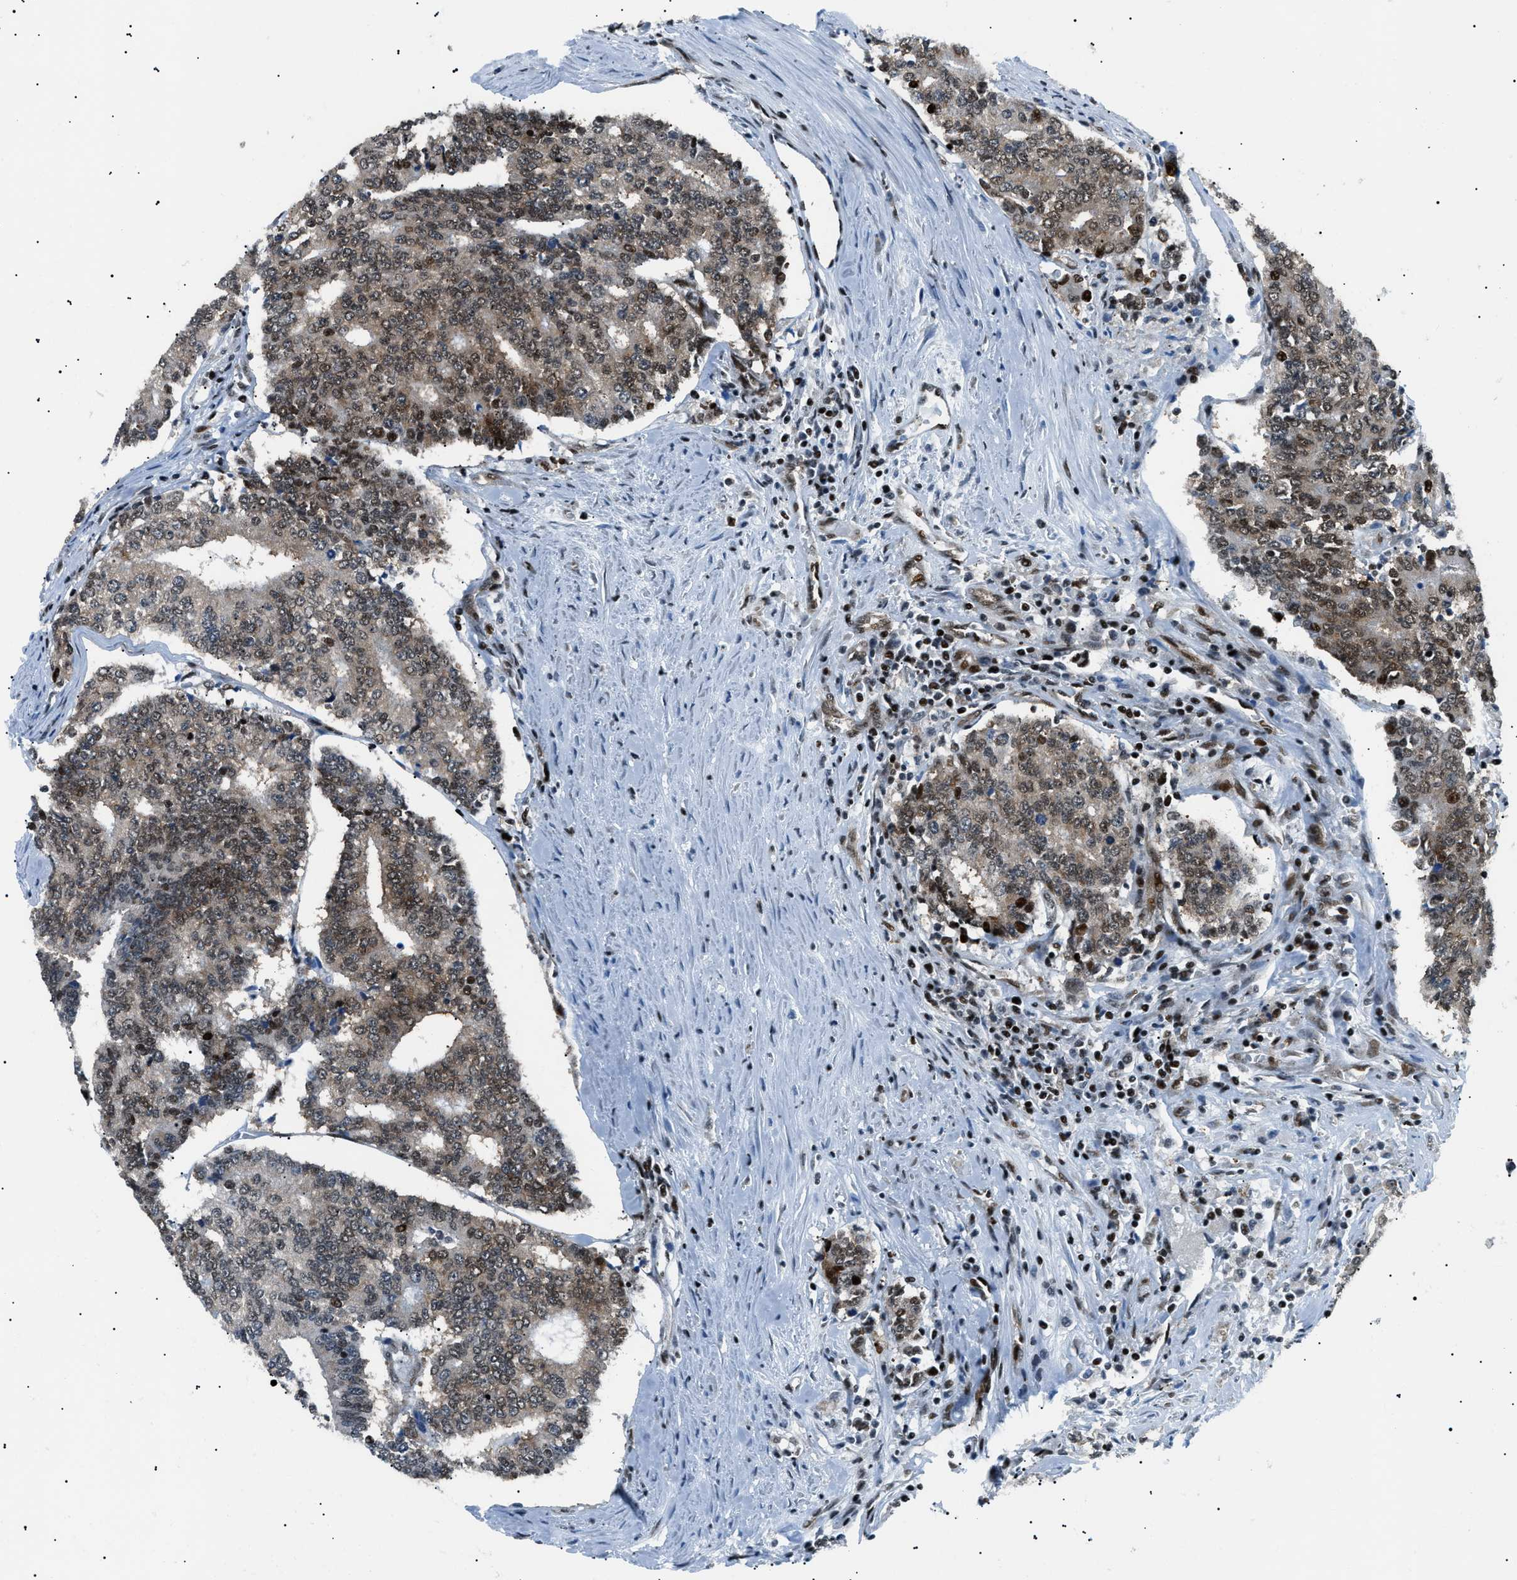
{"staining": {"intensity": "moderate", "quantity": "25%-75%", "location": "nuclear"}, "tissue": "prostate cancer", "cell_type": "Tumor cells", "image_type": "cancer", "snomed": [{"axis": "morphology", "description": "Normal tissue, NOS"}, {"axis": "morphology", "description": "Adenocarcinoma, High grade"}, {"axis": "topography", "description": "Prostate"}, {"axis": "topography", "description": "Seminal veicle"}], "caption": "Immunohistochemical staining of human prostate cancer exhibits moderate nuclear protein positivity in about 25%-75% of tumor cells.", "gene": "HNRNPK", "patient": {"sex": "male", "age": 55}}